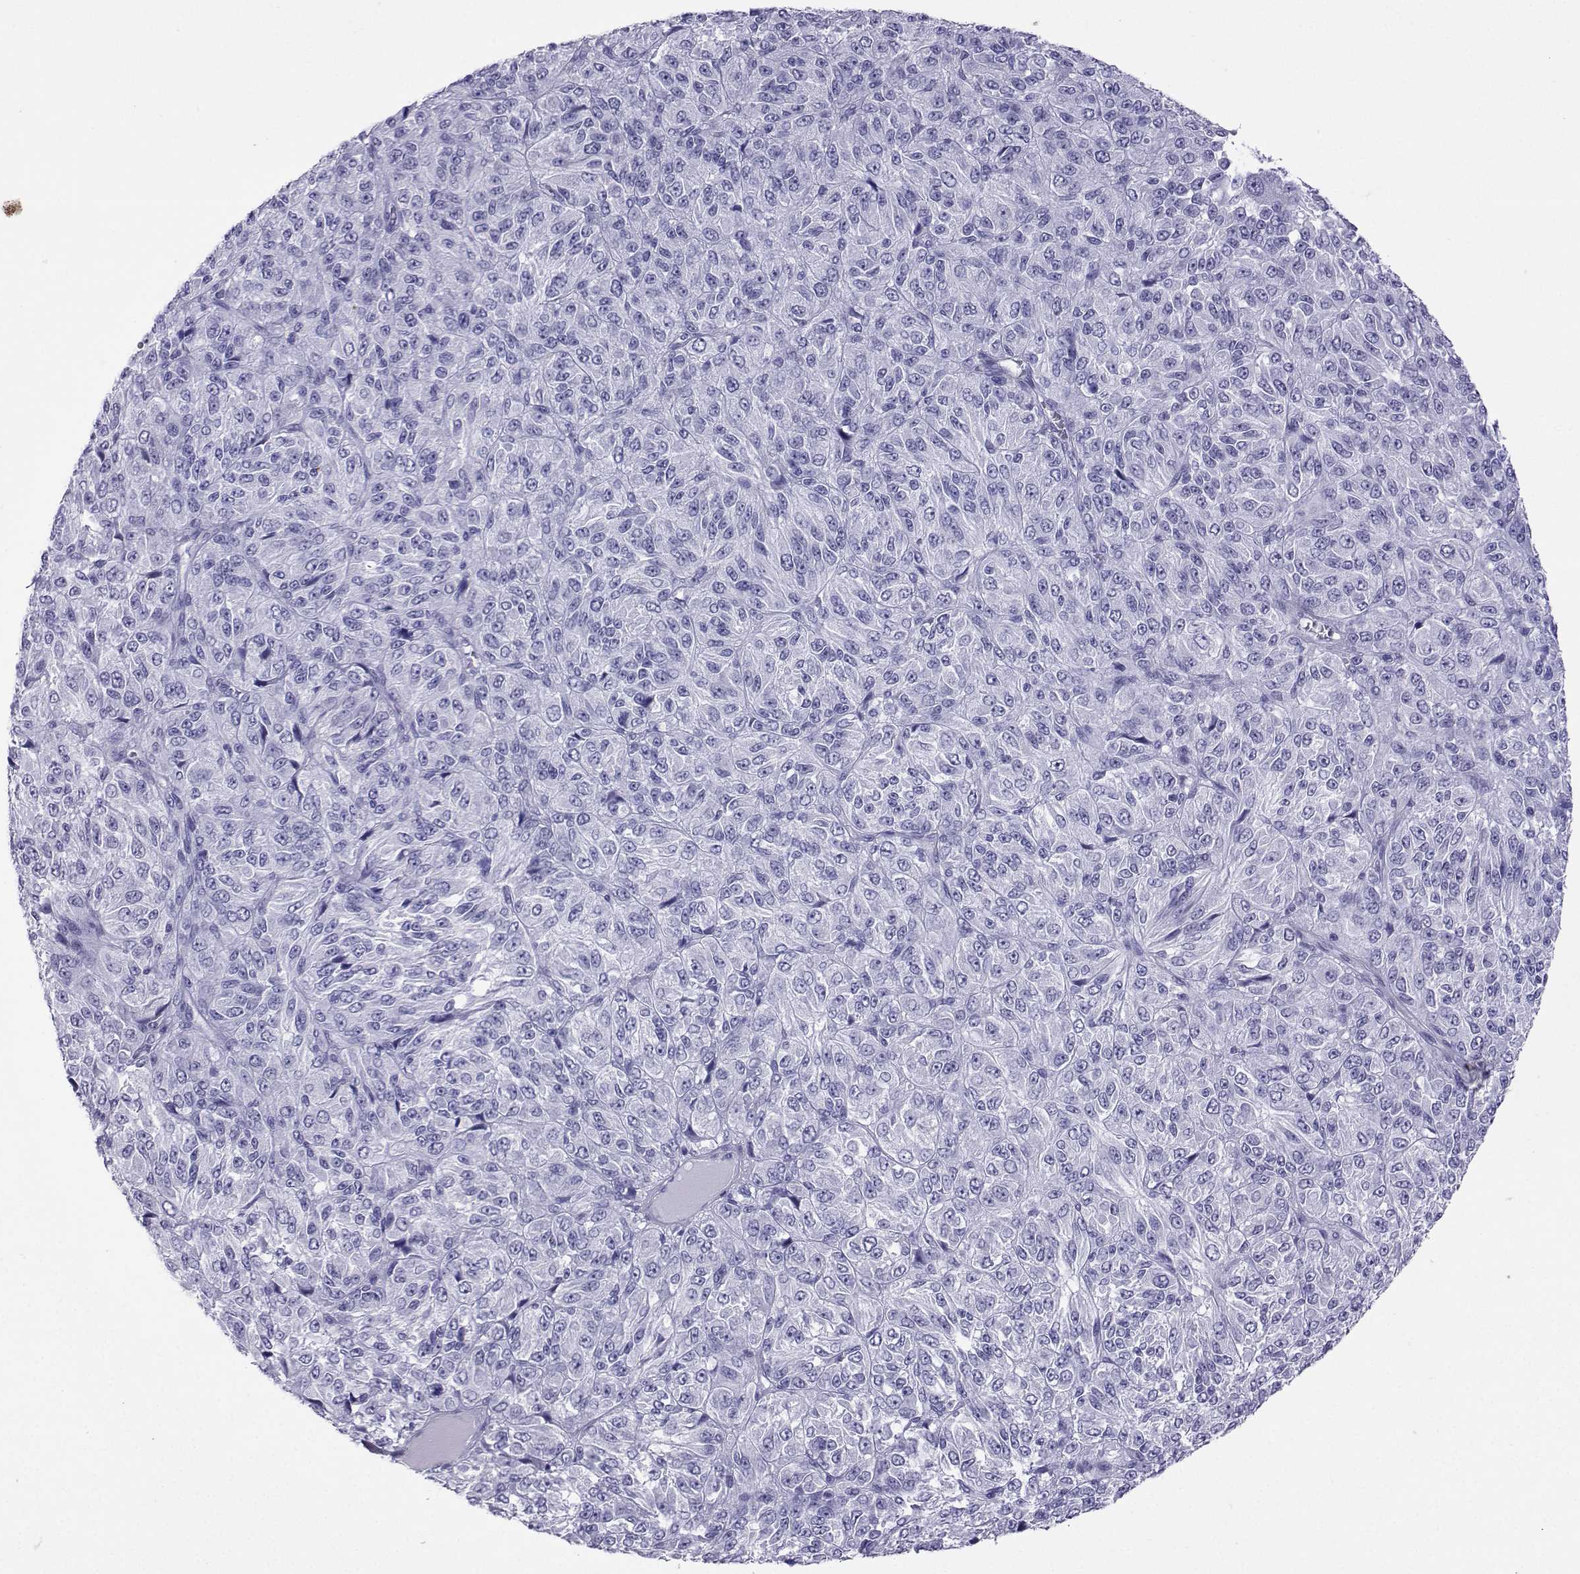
{"staining": {"intensity": "negative", "quantity": "none", "location": "none"}, "tissue": "melanoma", "cell_type": "Tumor cells", "image_type": "cancer", "snomed": [{"axis": "morphology", "description": "Malignant melanoma, Metastatic site"}, {"axis": "topography", "description": "Brain"}], "caption": "High magnification brightfield microscopy of melanoma stained with DAB (3,3'-diaminobenzidine) (brown) and counterstained with hematoxylin (blue): tumor cells show no significant positivity.", "gene": "LORICRIN", "patient": {"sex": "female", "age": 56}}